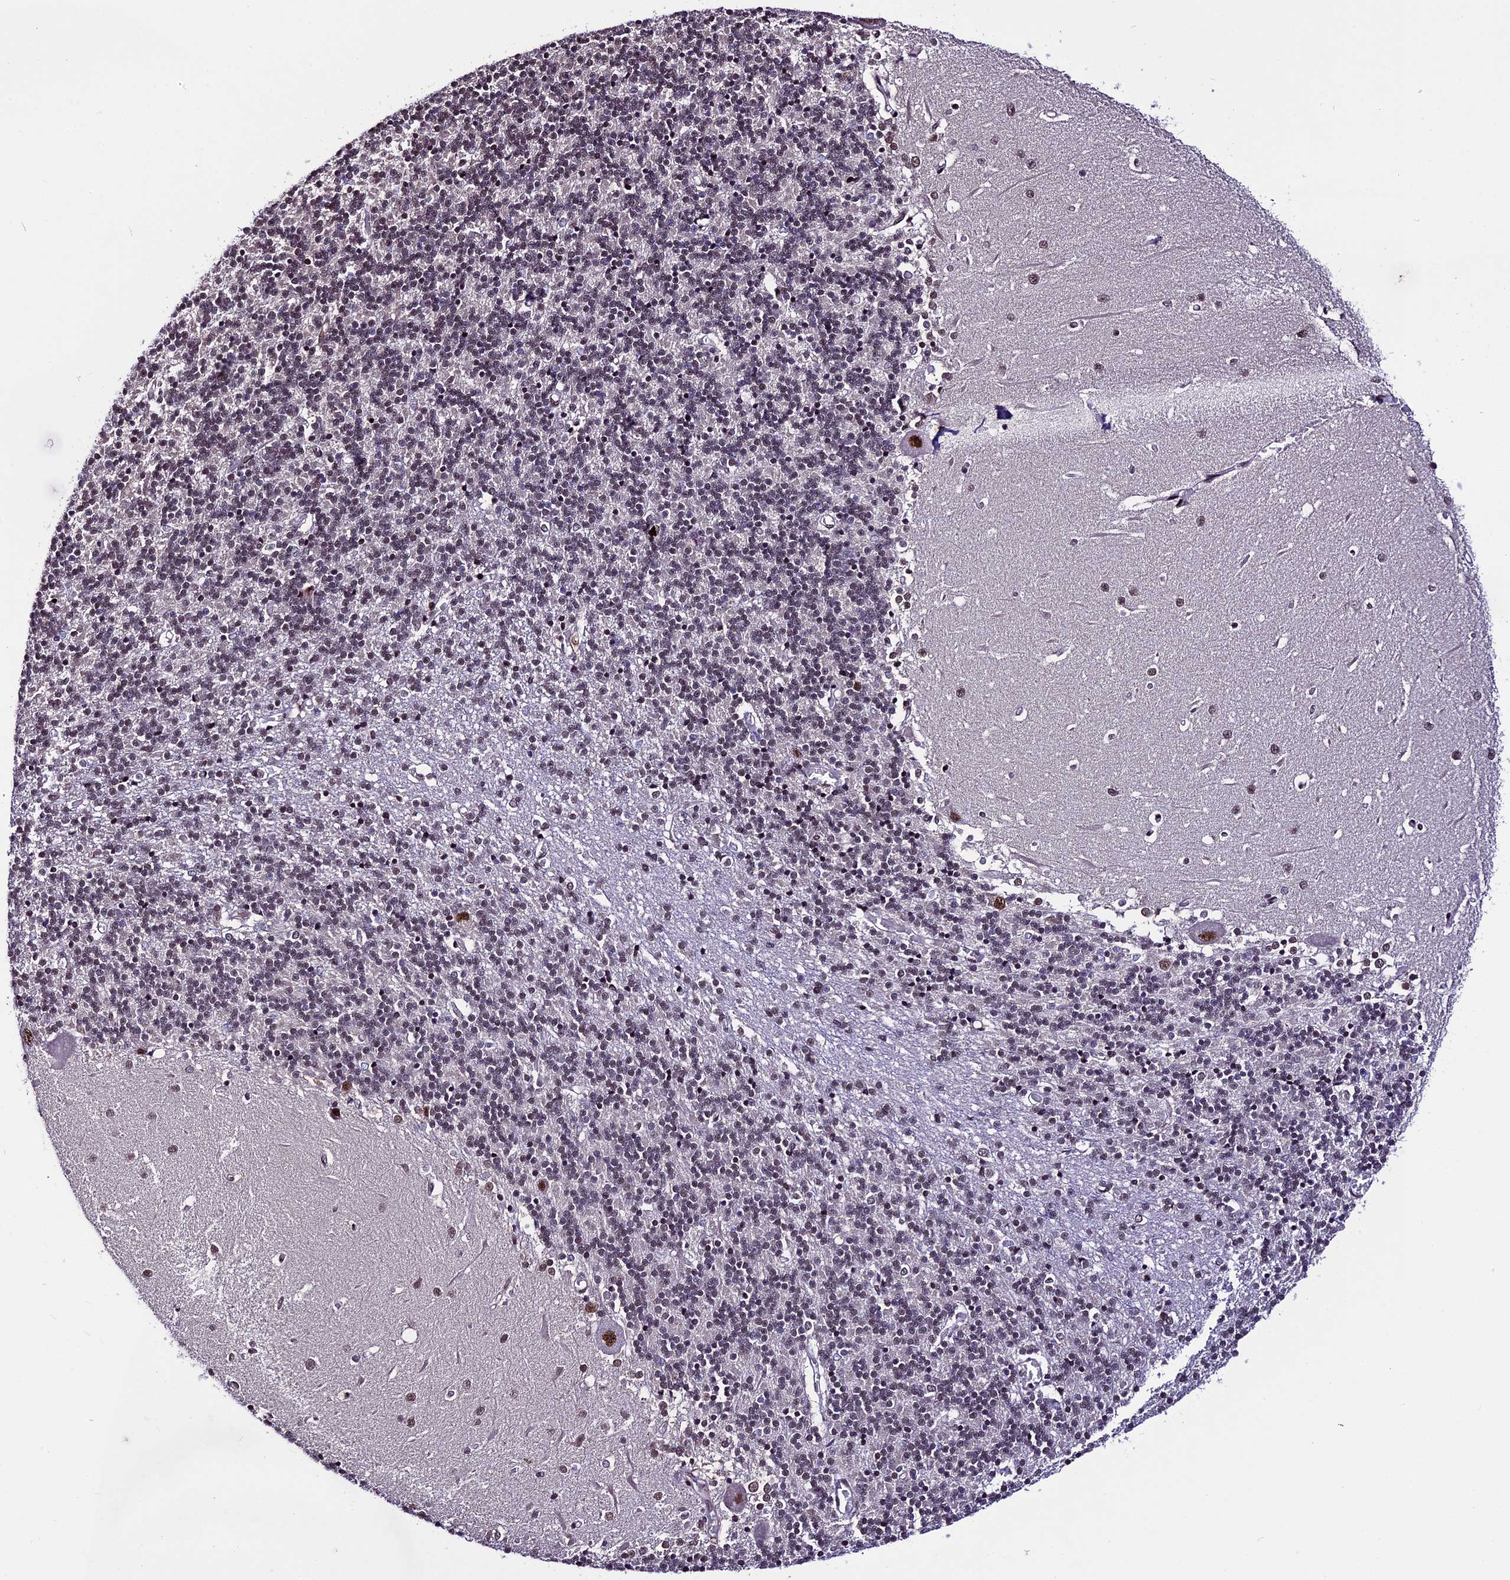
{"staining": {"intensity": "weak", "quantity": "25%-75%", "location": "nuclear"}, "tissue": "cerebellum", "cell_type": "Cells in granular layer", "image_type": "normal", "snomed": [{"axis": "morphology", "description": "Normal tissue, NOS"}, {"axis": "topography", "description": "Cerebellum"}], "caption": "Cerebellum was stained to show a protein in brown. There is low levels of weak nuclear staining in about 25%-75% of cells in granular layer. (Stains: DAB (3,3'-diaminobenzidine) in brown, nuclei in blue, Microscopy: brightfield microscopy at high magnification).", "gene": "TCP11L2", "patient": {"sex": "male", "age": 37}}